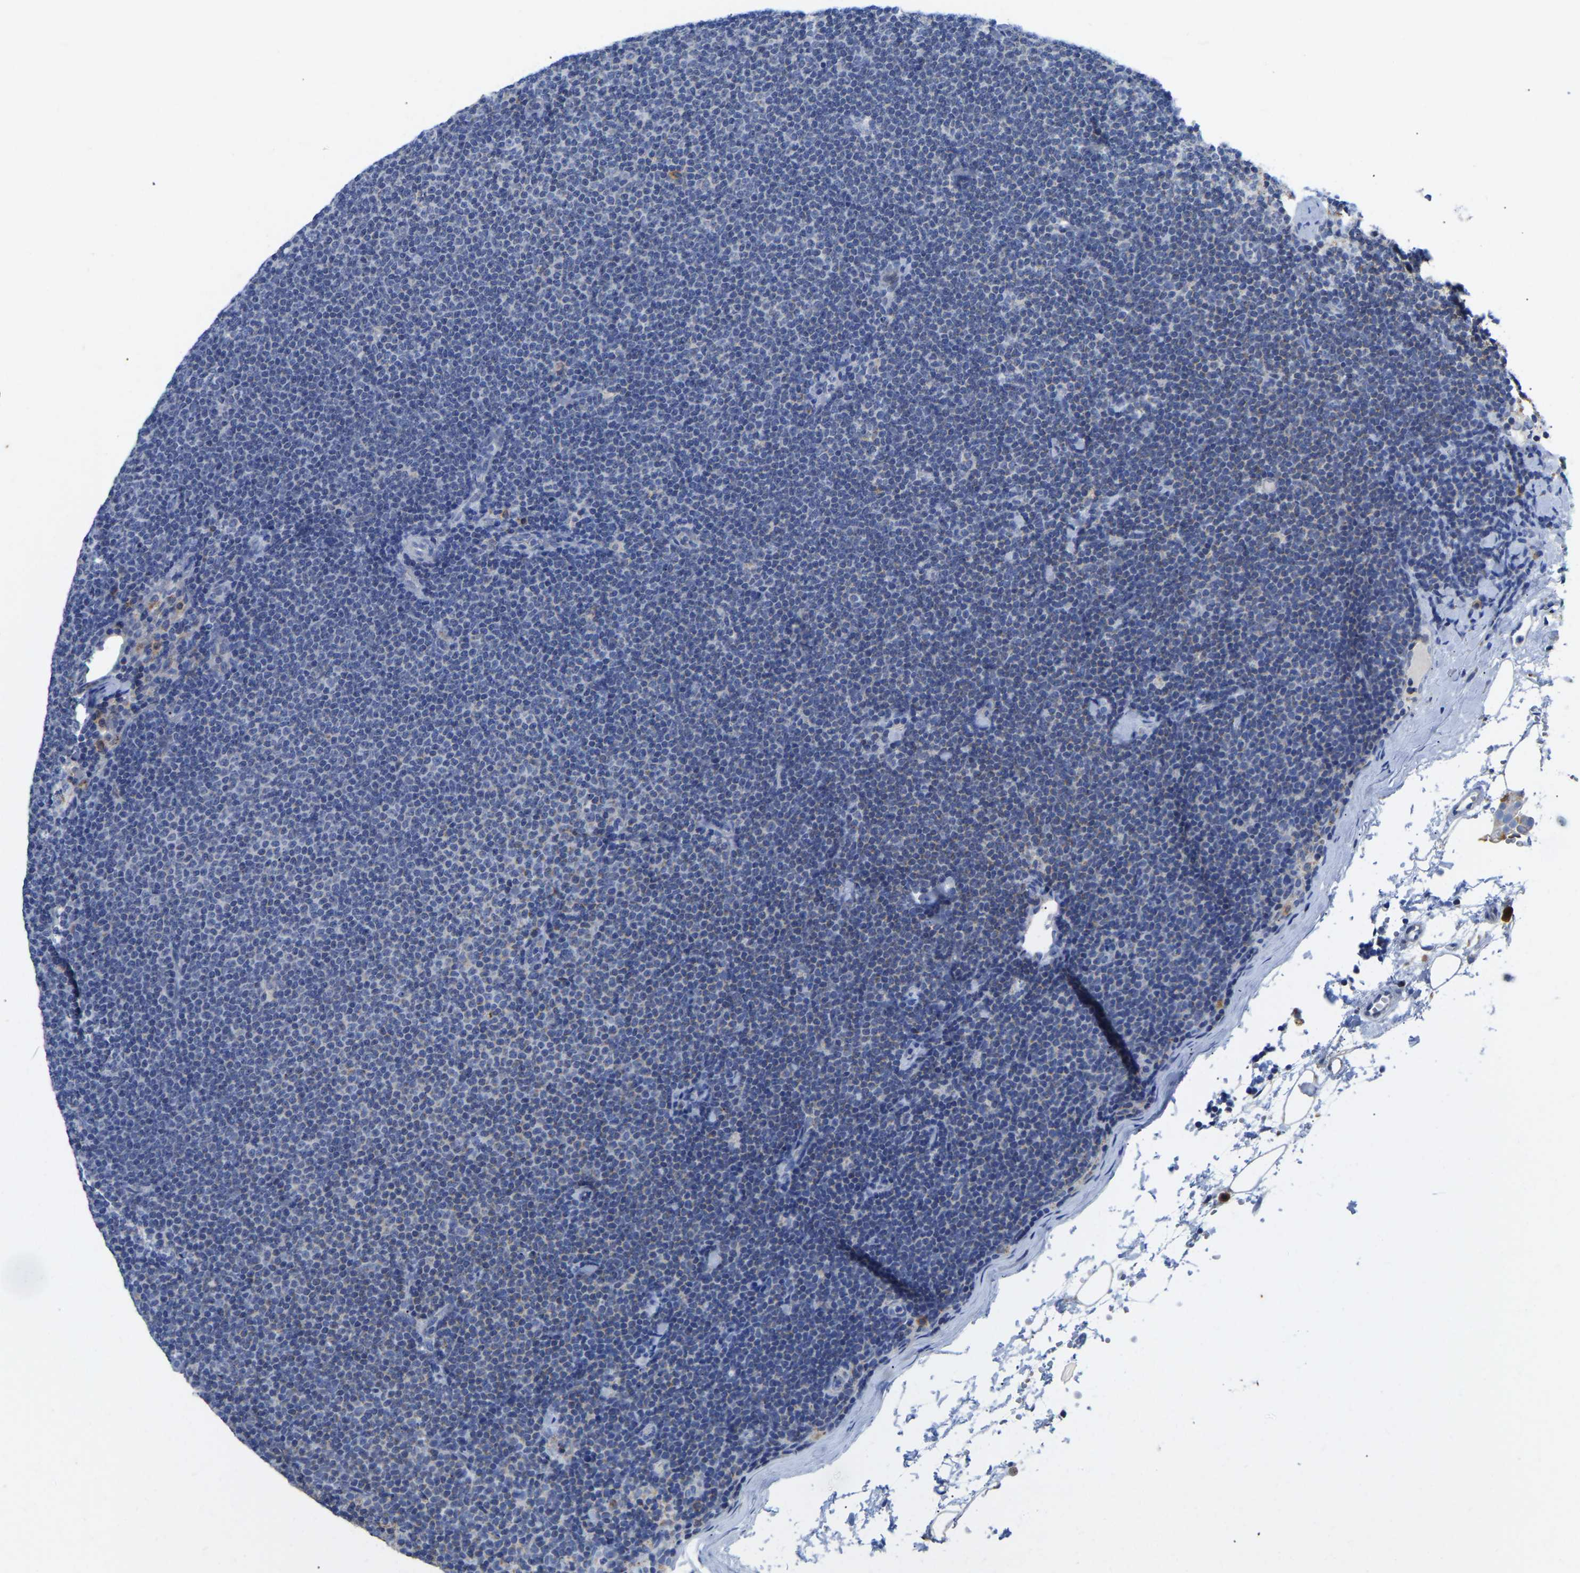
{"staining": {"intensity": "negative", "quantity": "none", "location": "none"}, "tissue": "lymphoma", "cell_type": "Tumor cells", "image_type": "cancer", "snomed": [{"axis": "morphology", "description": "Malignant lymphoma, non-Hodgkin's type, Low grade"}, {"axis": "topography", "description": "Lymph node"}], "caption": "Tumor cells show no significant protein positivity in lymphoma.", "gene": "ETFA", "patient": {"sex": "female", "age": 53}}